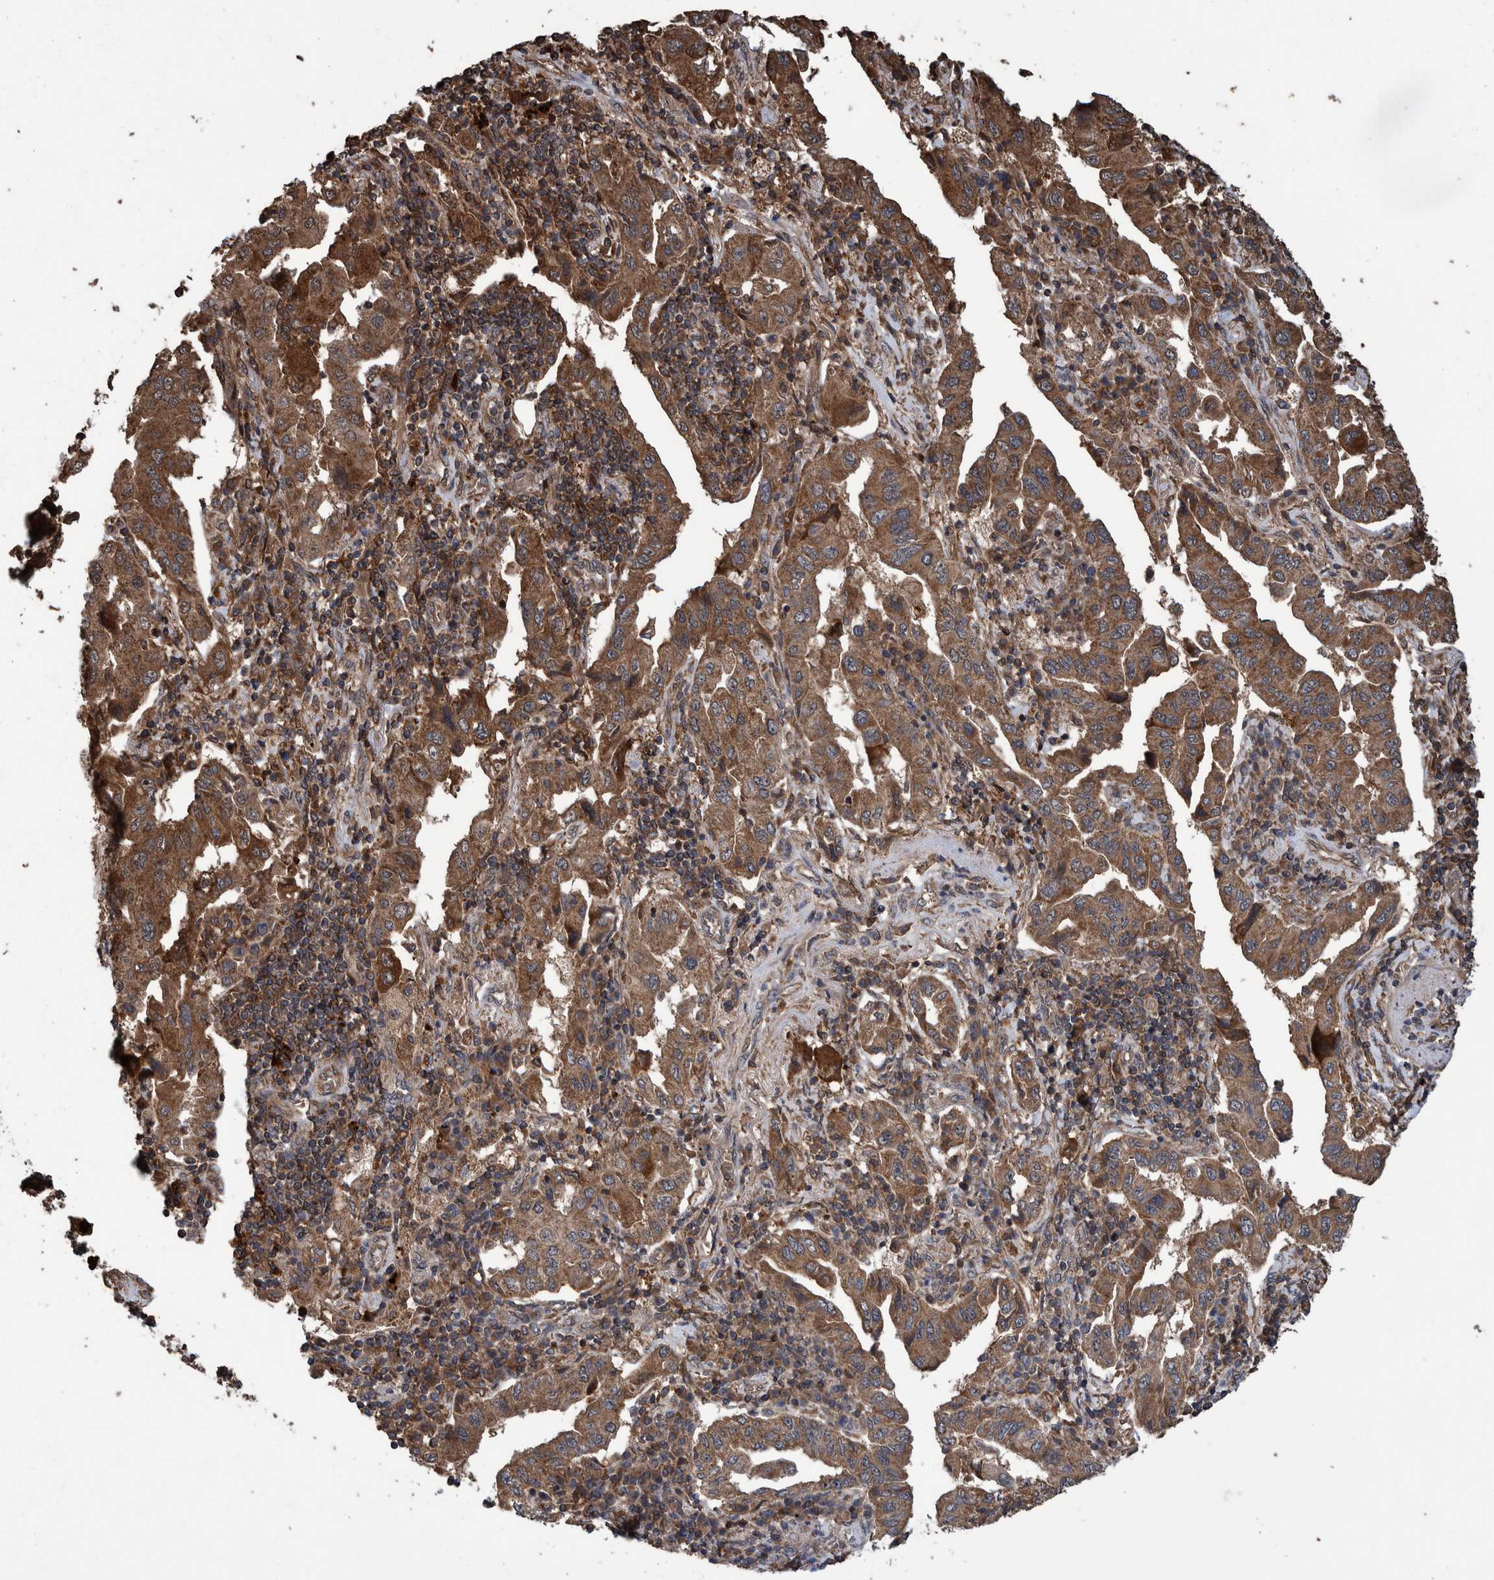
{"staining": {"intensity": "strong", "quantity": ">75%", "location": "cytoplasmic/membranous"}, "tissue": "lung cancer", "cell_type": "Tumor cells", "image_type": "cancer", "snomed": [{"axis": "morphology", "description": "Adenocarcinoma, NOS"}, {"axis": "topography", "description": "Lung"}], "caption": "A photomicrograph of lung cancer stained for a protein reveals strong cytoplasmic/membranous brown staining in tumor cells.", "gene": "TRIM16", "patient": {"sex": "female", "age": 65}}